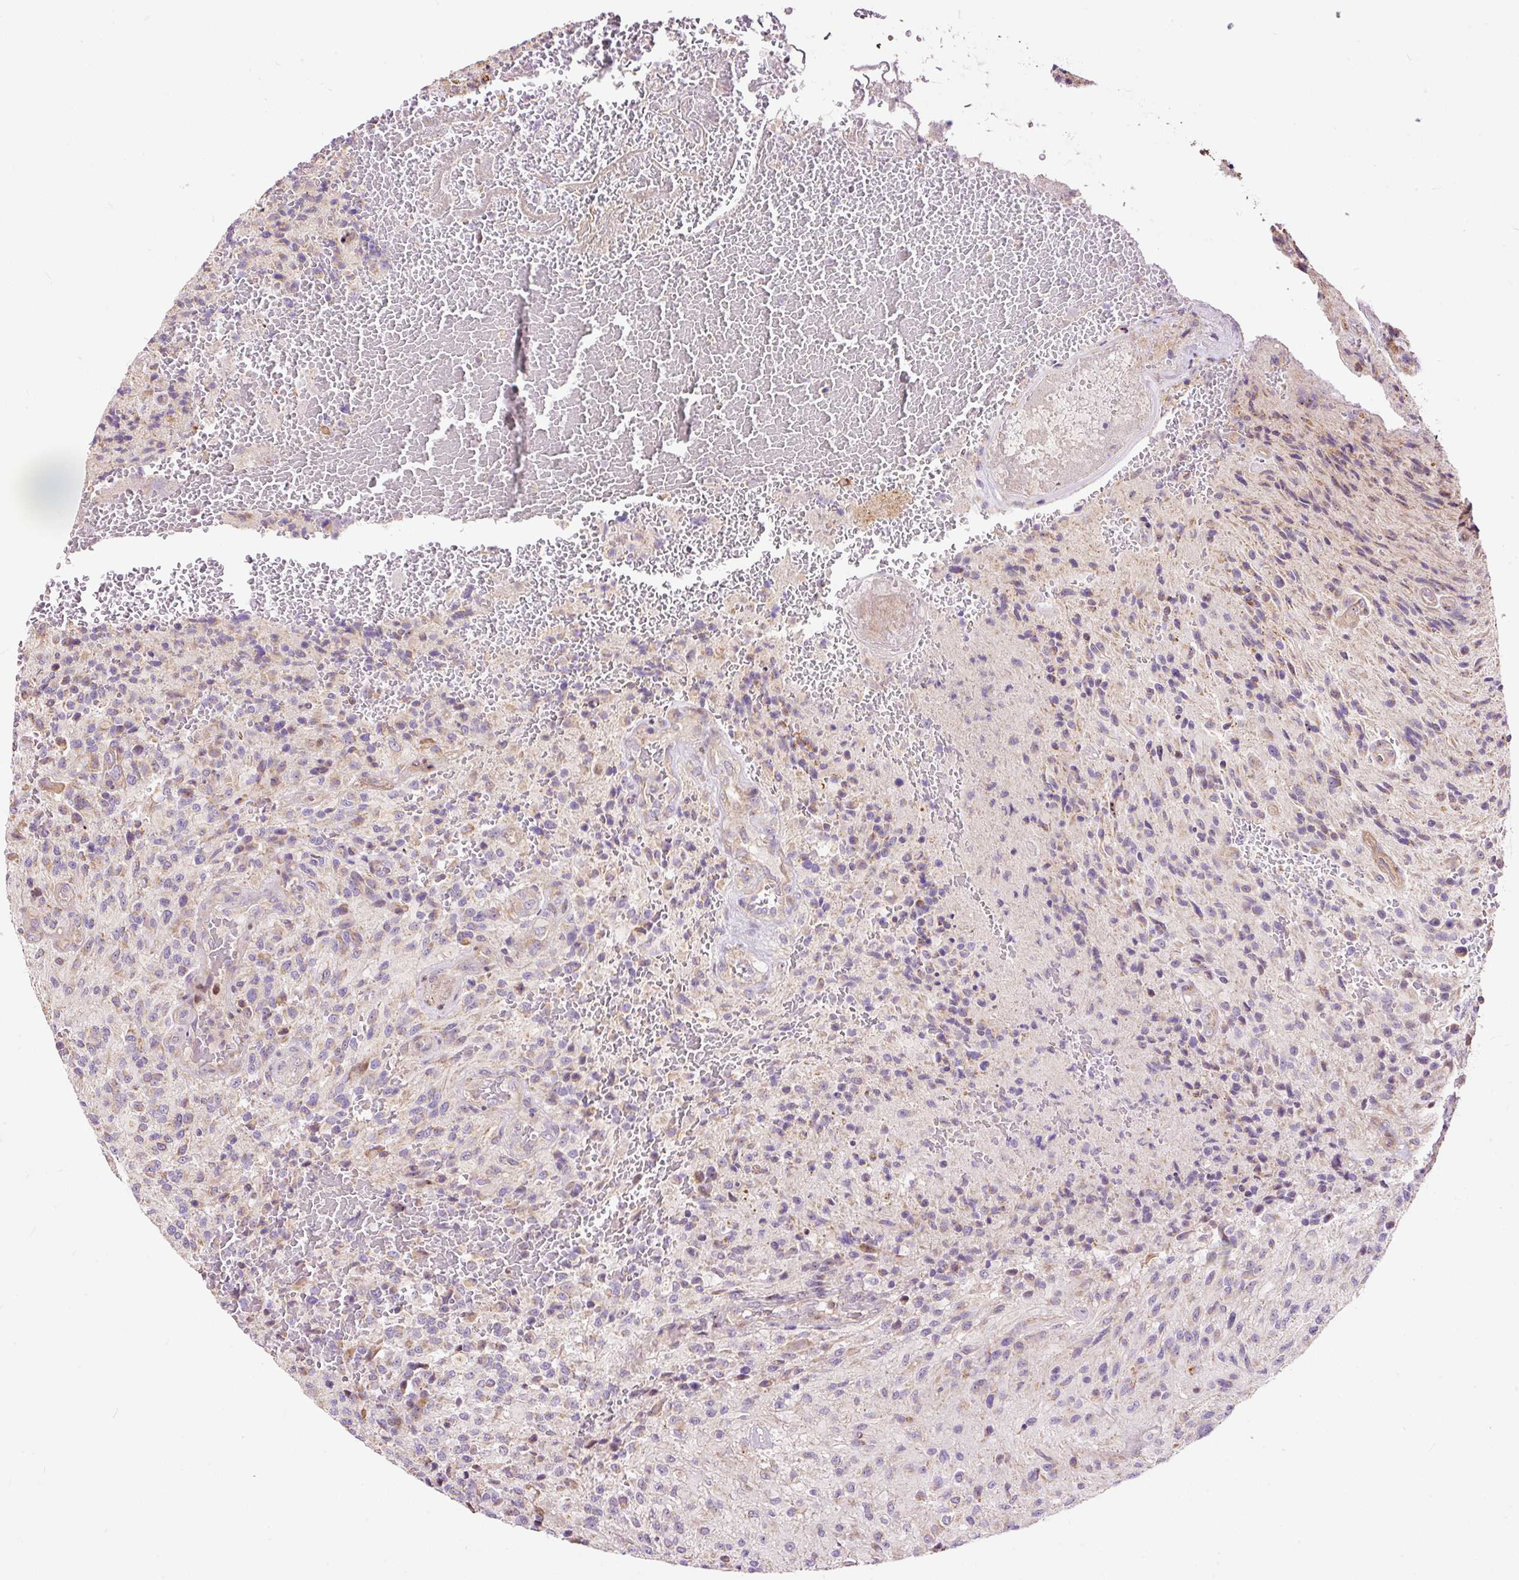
{"staining": {"intensity": "weak", "quantity": "<25%", "location": "cytoplasmic/membranous"}, "tissue": "glioma", "cell_type": "Tumor cells", "image_type": "cancer", "snomed": [{"axis": "morphology", "description": "Normal tissue, NOS"}, {"axis": "morphology", "description": "Glioma, malignant, High grade"}, {"axis": "topography", "description": "Cerebral cortex"}], "caption": "Glioma stained for a protein using immunohistochemistry (IHC) exhibits no expression tumor cells.", "gene": "BOLA3", "patient": {"sex": "male", "age": 56}}